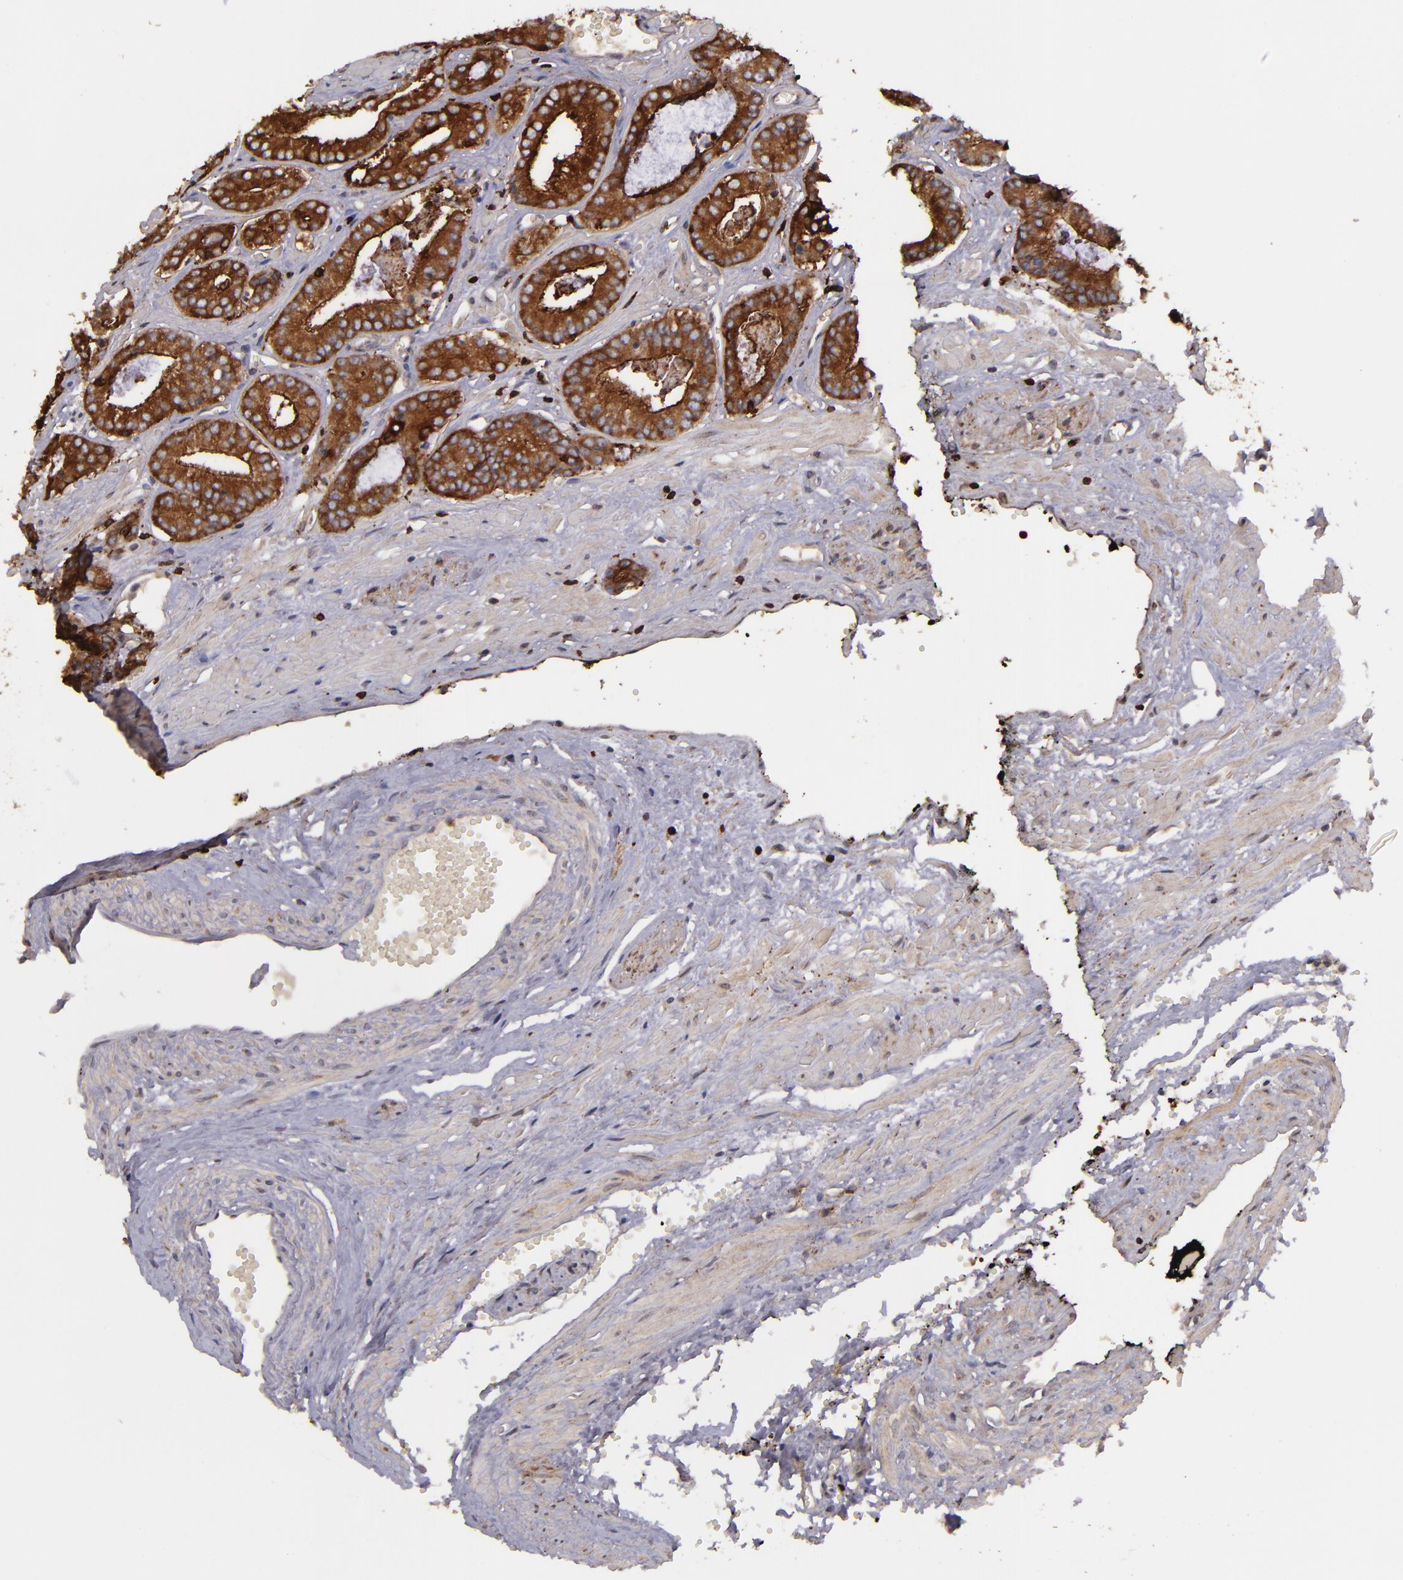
{"staining": {"intensity": "strong", "quantity": ">75%", "location": "cytoplasmic/membranous"}, "tissue": "prostate cancer", "cell_type": "Tumor cells", "image_type": "cancer", "snomed": [{"axis": "morphology", "description": "Adenocarcinoma, High grade"}, {"axis": "topography", "description": "Prostate"}], "caption": "This is a photomicrograph of IHC staining of high-grade adenocarcinoma (prostate), which shows strong positivity in the cytoplasmic/membranous of tumor cells.", "gene": "SLC9A3R1", "patient": {"sex": "male", "age": 56}}